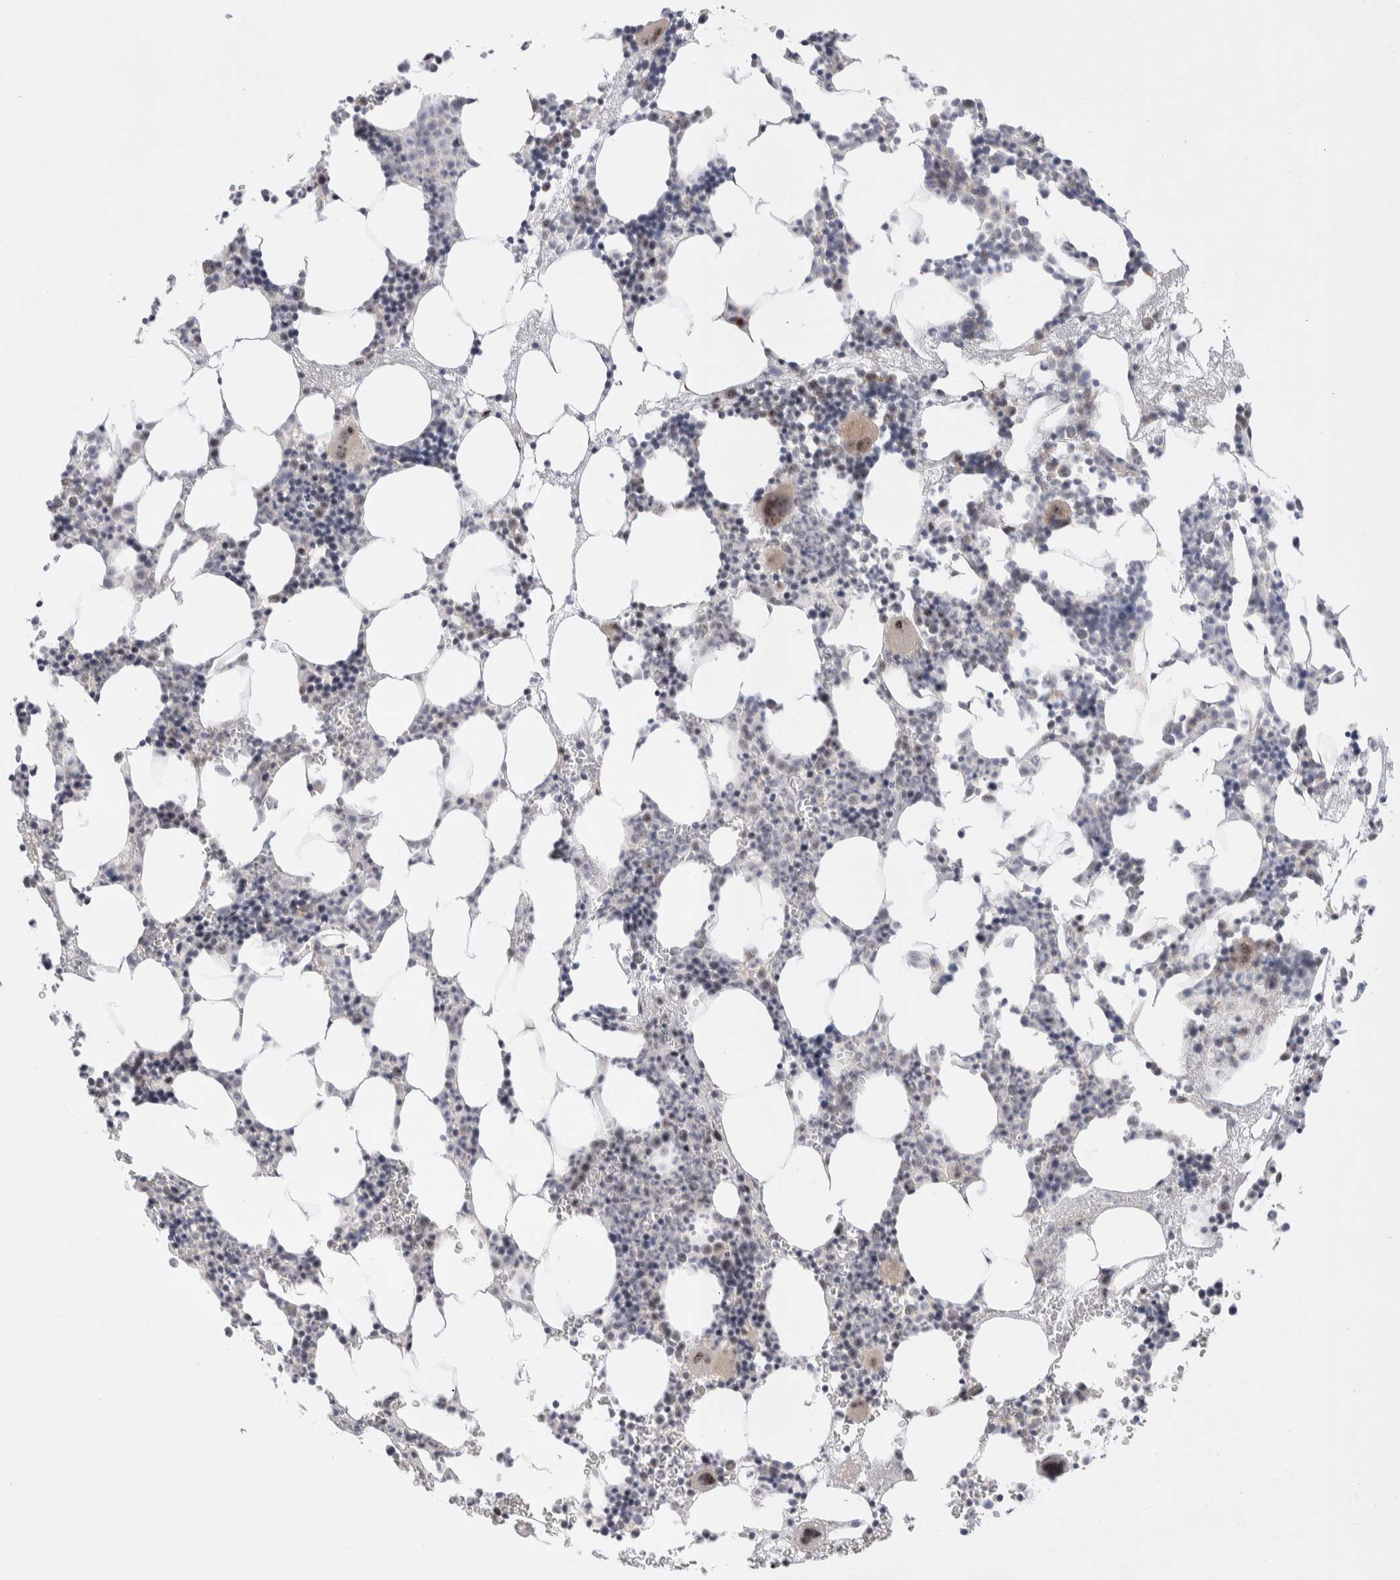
{"staining": {"intensity": "moderate", "quantity": "<25%", "location": "nuclear"}, "tissue": "bone marrow", "cell_type": "Hematopoietic cells", "image_type": "normal", "snomed": [{"axis": "morphology", "description": "Normal tissue, NOS"}, {"axis": "morphology", "description": "Inflammation, NOS"}, {"axis": "topography", "description": "Bone marrow"}], "caption": "IHC histopathology image of normal bone marrow stained for a protein (brown), which demonstrates low levels of moderate nuclear positivity in approximately <25% of hematopoietic cells.", "gene": "ZNF695", "patient": {"sex": "female", "age": 67}}